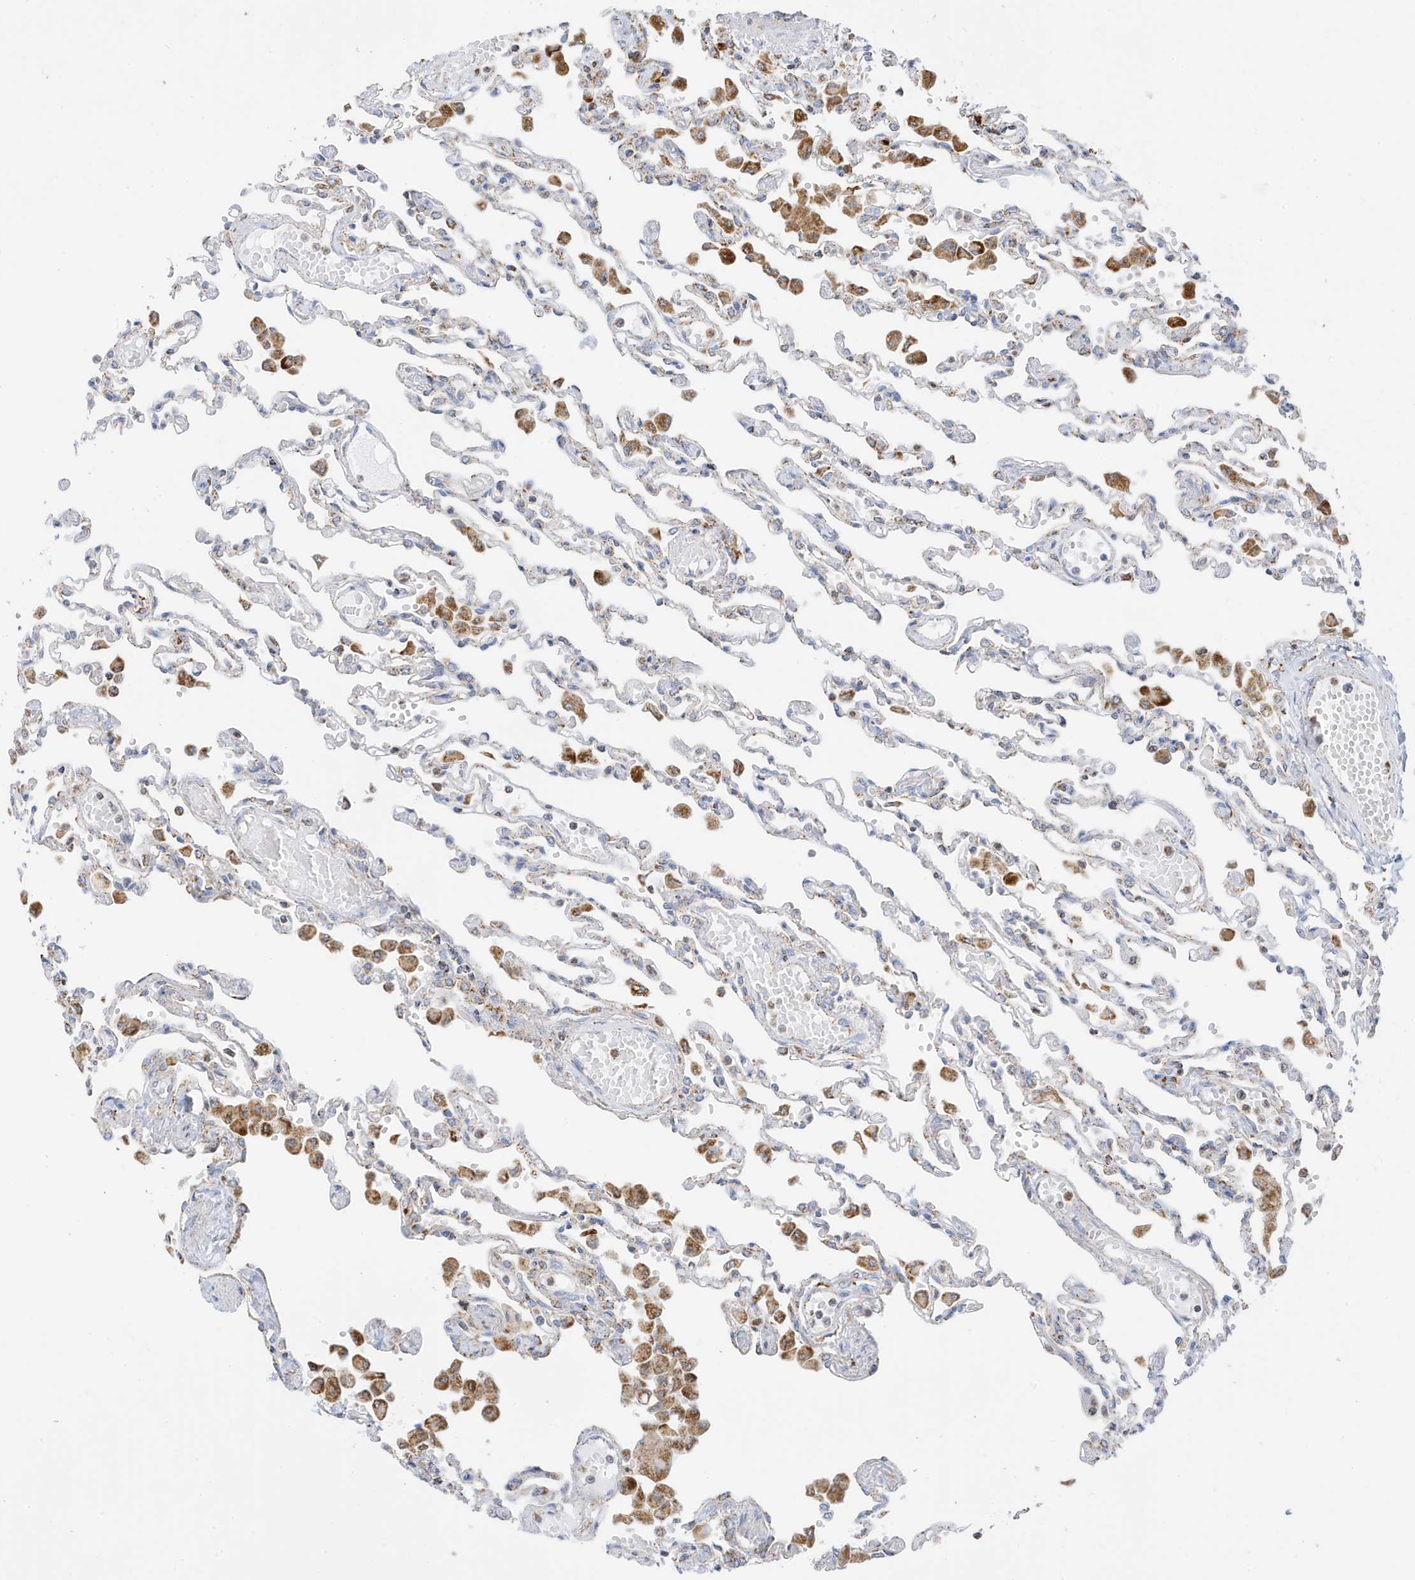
{"staining": {"intensity": "moderate", "quantity": "<25%", "location": "cytoplasmic/membranous"}, "tissue": "lung", "cell_type": "Alveolar cells", "image_type": "normal", "snomed": [{"axis": "morphology", "description": "Normal tissue, NOS"}, {"axis": "topography", "description": "Bronchus"}, {"axis": "topography", "description": "Lung"}], "caption": "Normal lung demonstrates moderate cytoplasmic/membranous staining in about <25% of alveolar cells.", "gene": "CAPN13", "patient": {"sex": "female", "age": 49}}